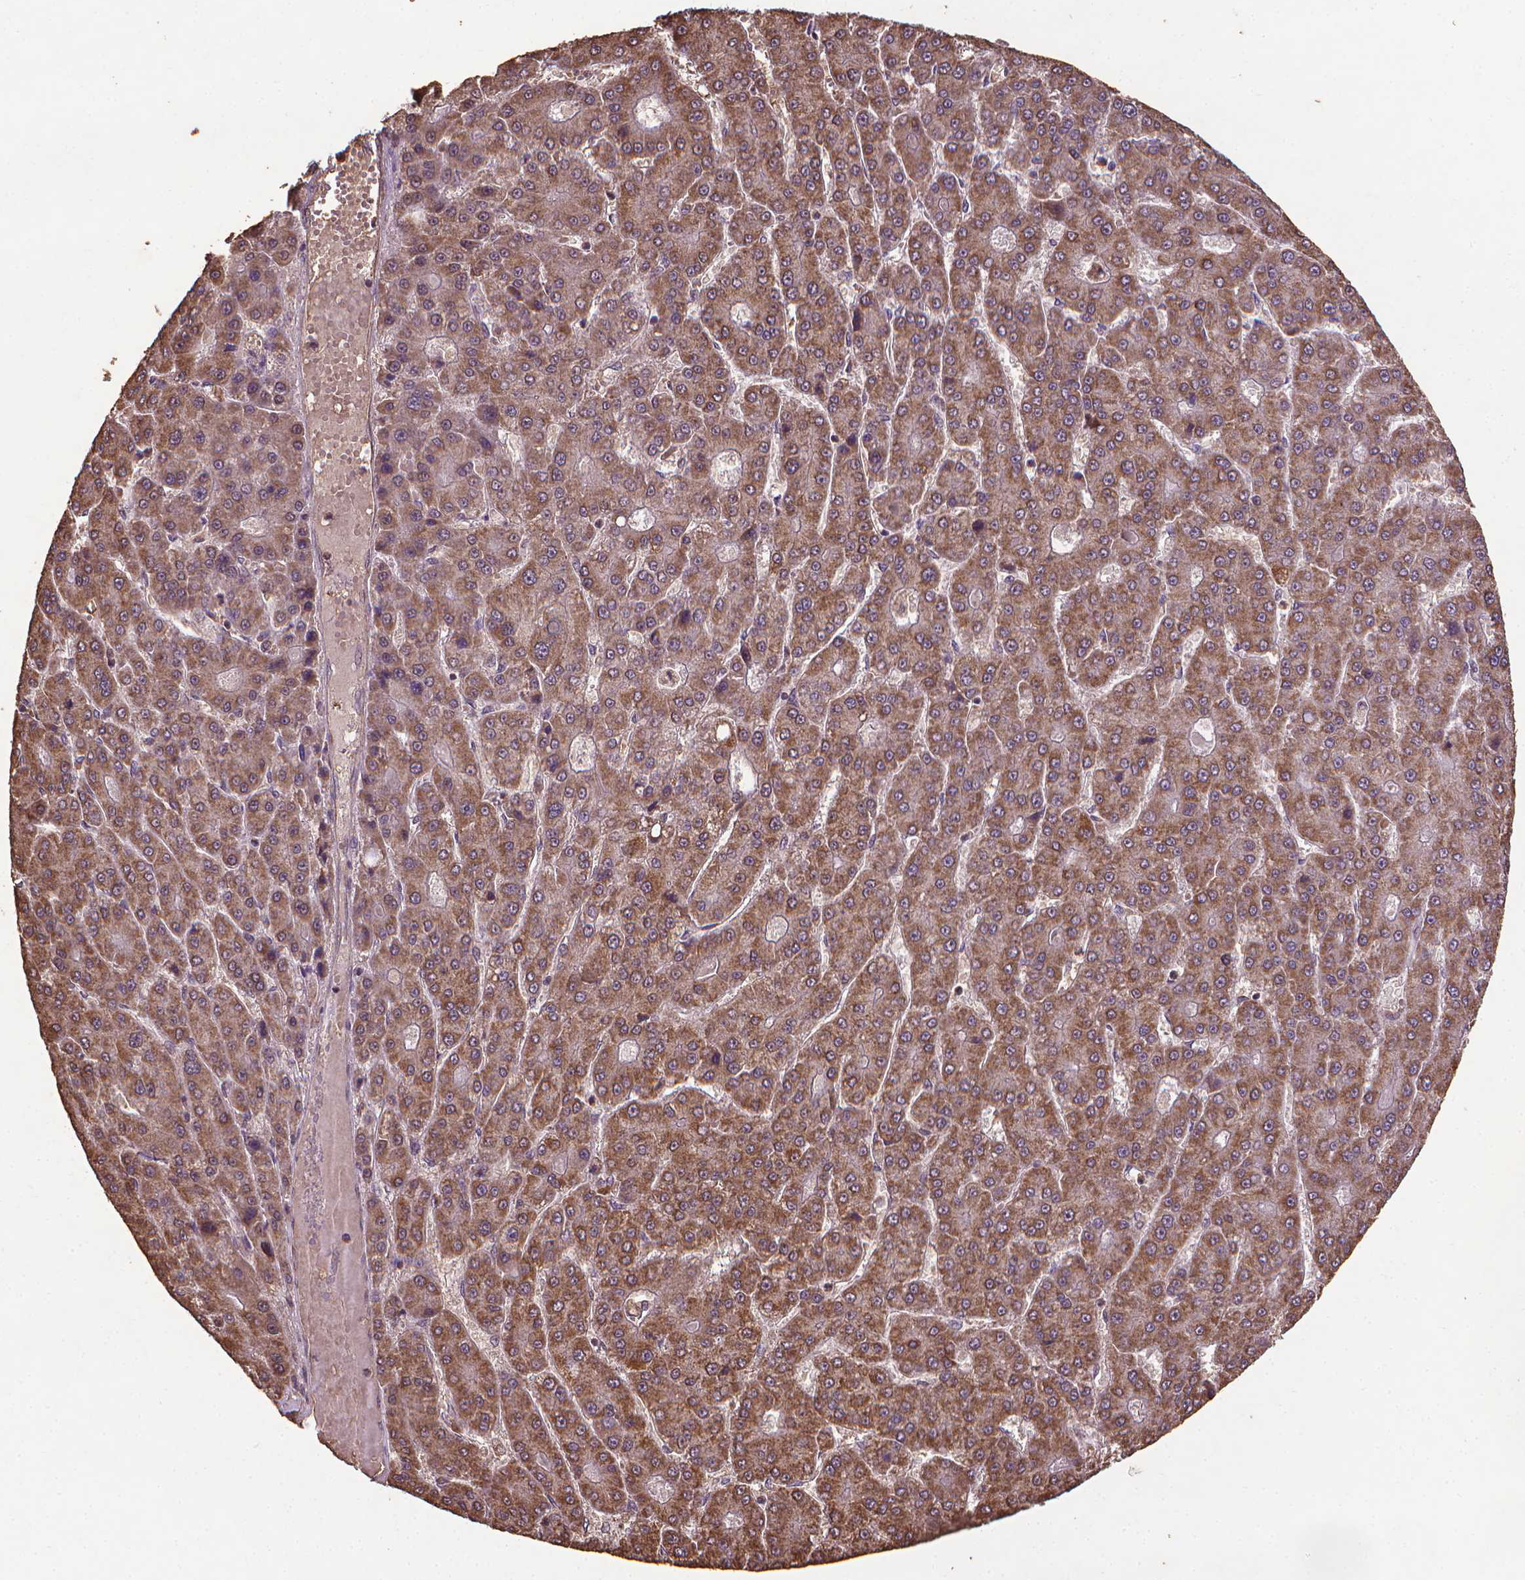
{"staining": {"intensity": "moderate", "quantity": ">75%", "location": "cytoplasmic/membranous"}, "tissue": "liver cancer", "cell_type": "Tumor cells", "image_type": "cancer", "snomed": [{"axis": "morphology", "description": "Carcinoma, Hepatocellular, NOS"}, {"axis": "topography", "description": "Liver"}], "caption": "Immunohistochemistry of hepatocellular carcinoma (liver) demonstrates medium levels of moderate cytoplasmic/membranous expression in about >75% of tumor cells. Using DAB (3,3'-diaminobenzidine) (brown) and hematoxylin (blue) stains, captured at high magnification using brightfield microscopy.", "gene": "DCAF1", "patient": {"sex": "male", "age": 70}}